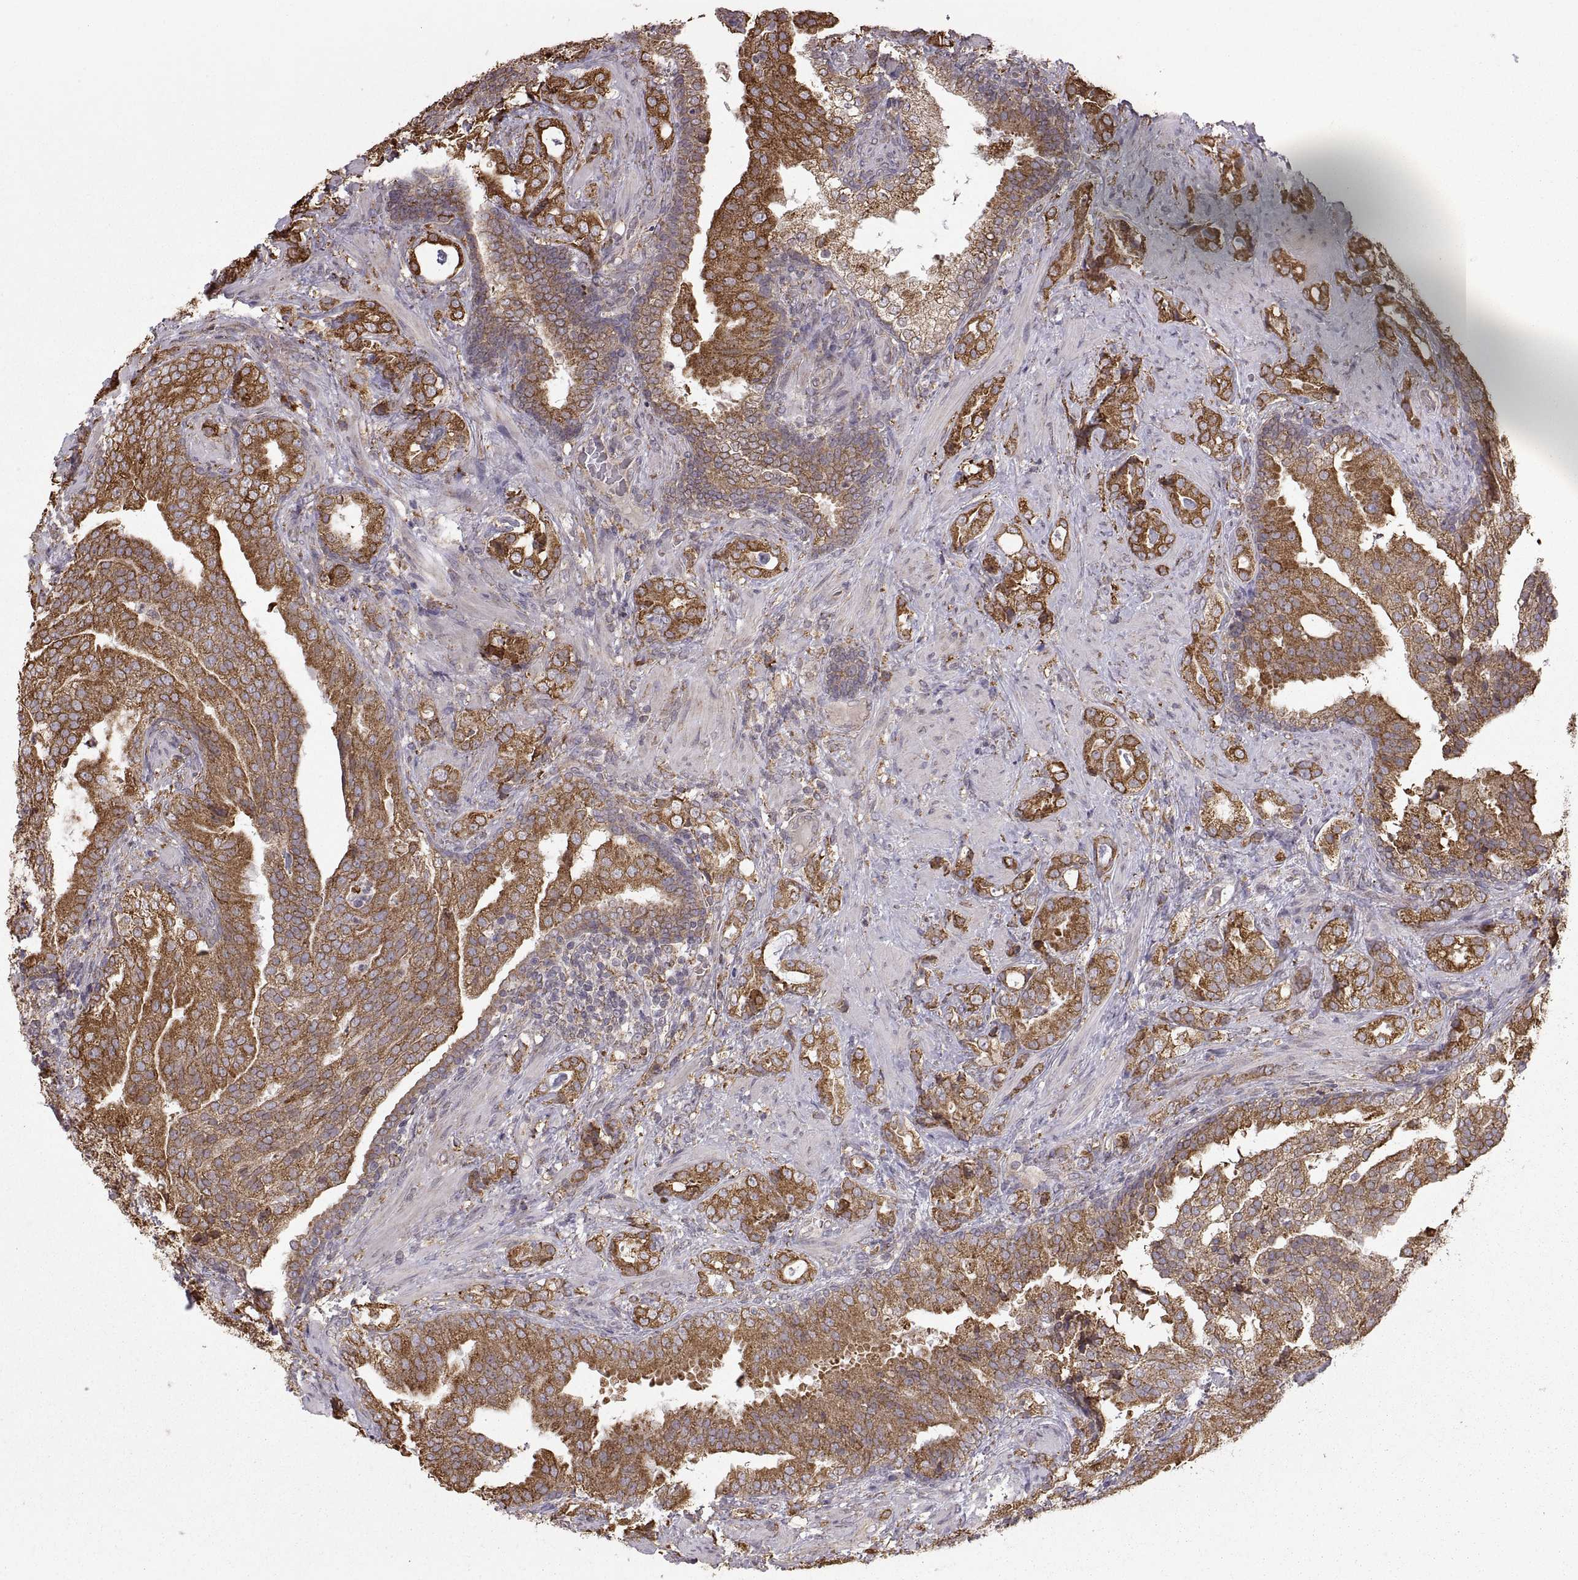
{"staining": {"intensity": "strong", "quantity": "25%-75%", "location": "cytoplasmic/membranous"}, "tissue": "prostate cancer", "cell_type": "Tumor cells", "image_type": "cancer", "snomed": [{"axis": "morphology", "description": "Adenocarcinoma, NOS"}, {"axis": "topography", "description": "Prostate"}], "caption": "Prostate cancer (adenocarcinoma) stained for a protein (brown) shows strong cytoplasmic/membranous positive positivity in about 25%-75% of tumor cells.", "gene": "PDIA3", "patient": {"sex": "male", "age": 57}}